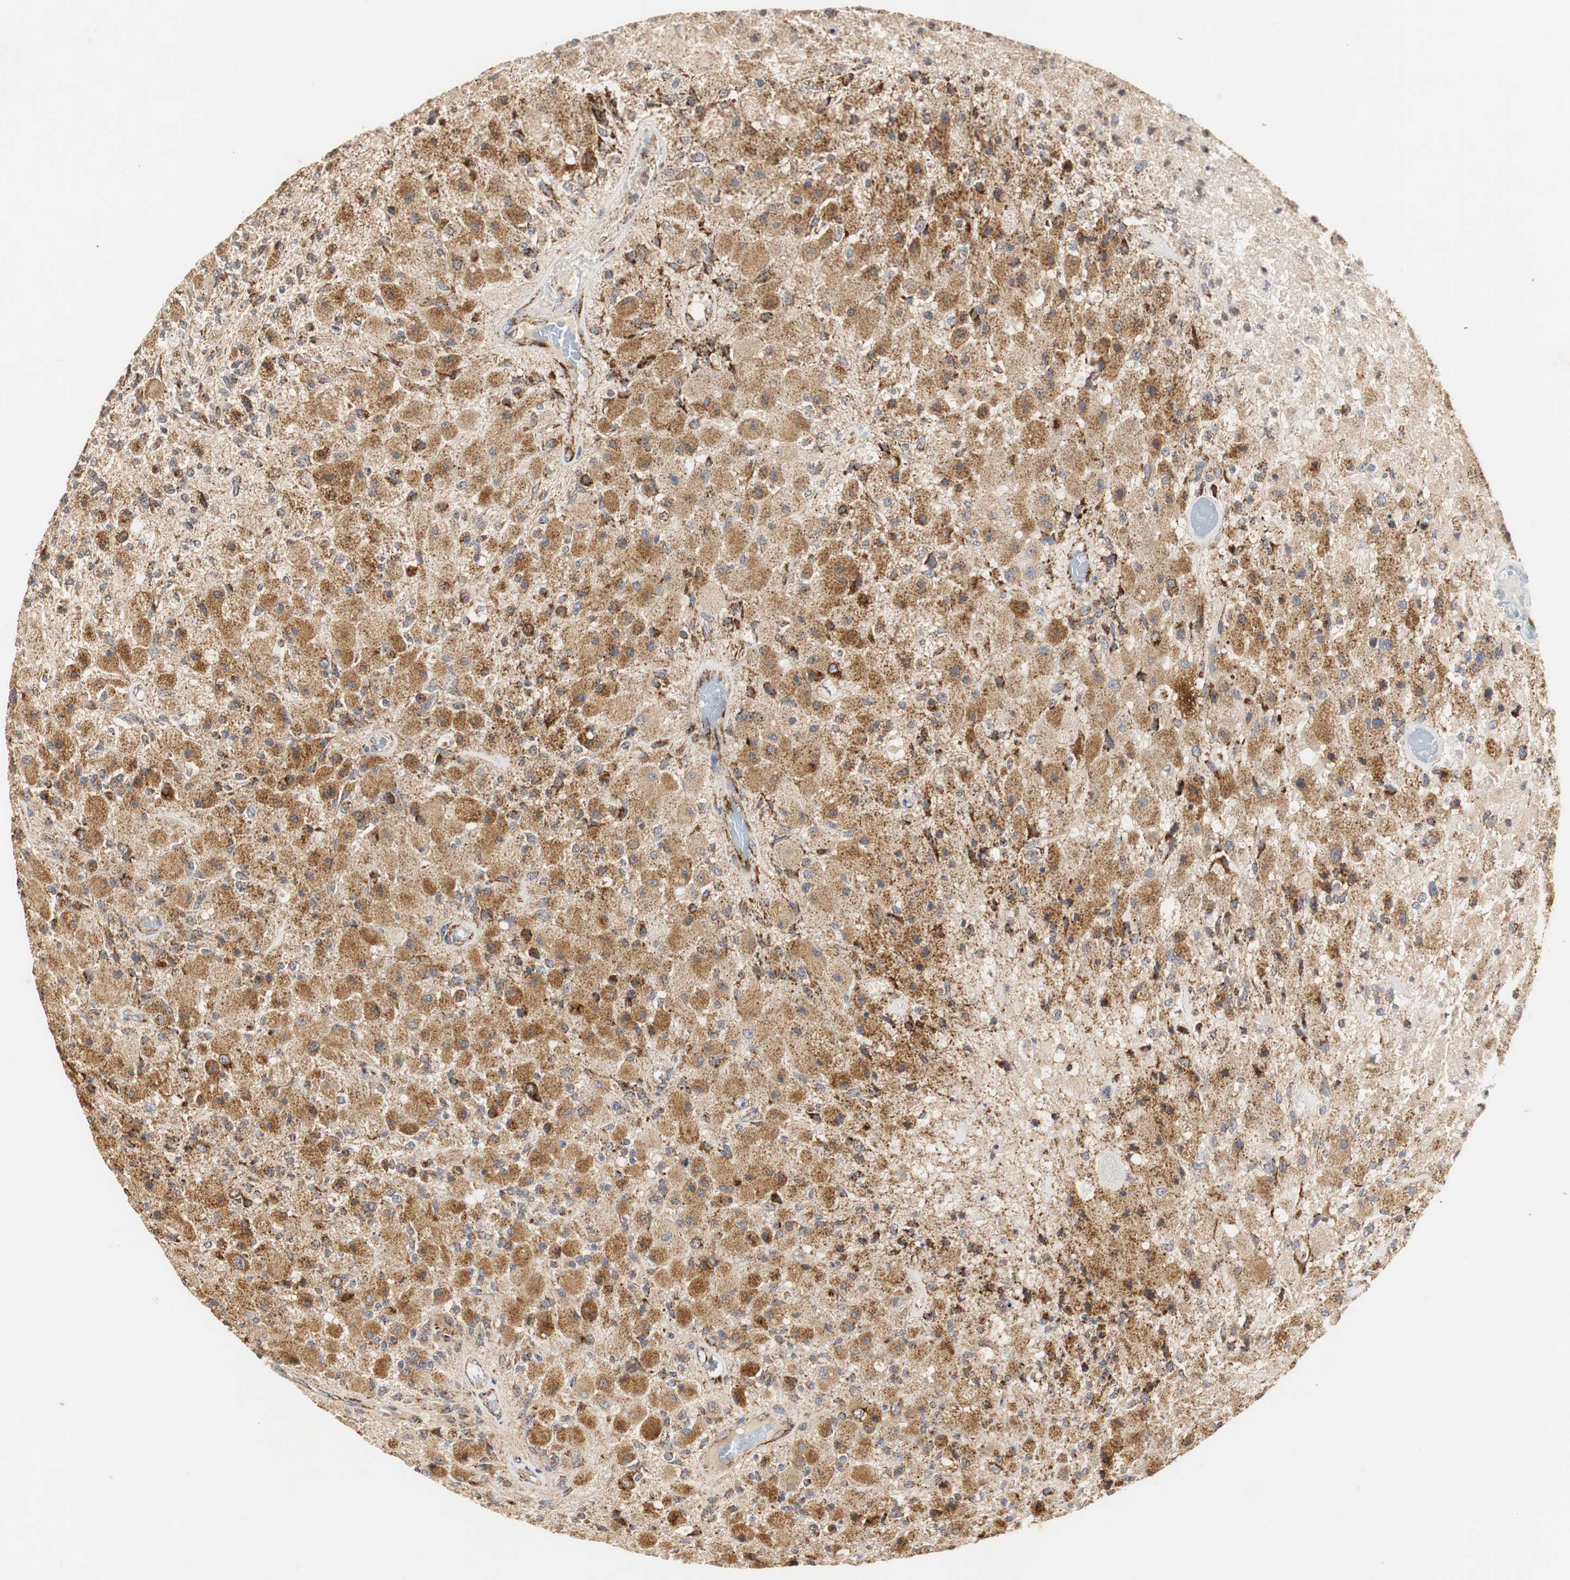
{"staining": {"intensity": "strong", "quantity": ">75%", "location": "cytoplasmic/membranous"}, "tissue": "glioma", "cell_type": "Tumor cells", "image_type": "cancer", "snomed": [{"axis": "morphology", "description": "Normal tissue, NOS"}, {"axis": "morphology", "description": "Glioma, malignant, High grade"}, {"axis": "topography", "description": "Cerebral cortex"}], "caption": "The immunohistochemical stain shows strong cytoplasmic/membranous positivity in tumor cells of glioma tissue. The protein is stained brown, and the nuclei are stained in blue (DAB IHC with brightfield microscopy, high magnification).", "gene": "HSD17B10", "patient": {"sex": "male", "age": 77}}